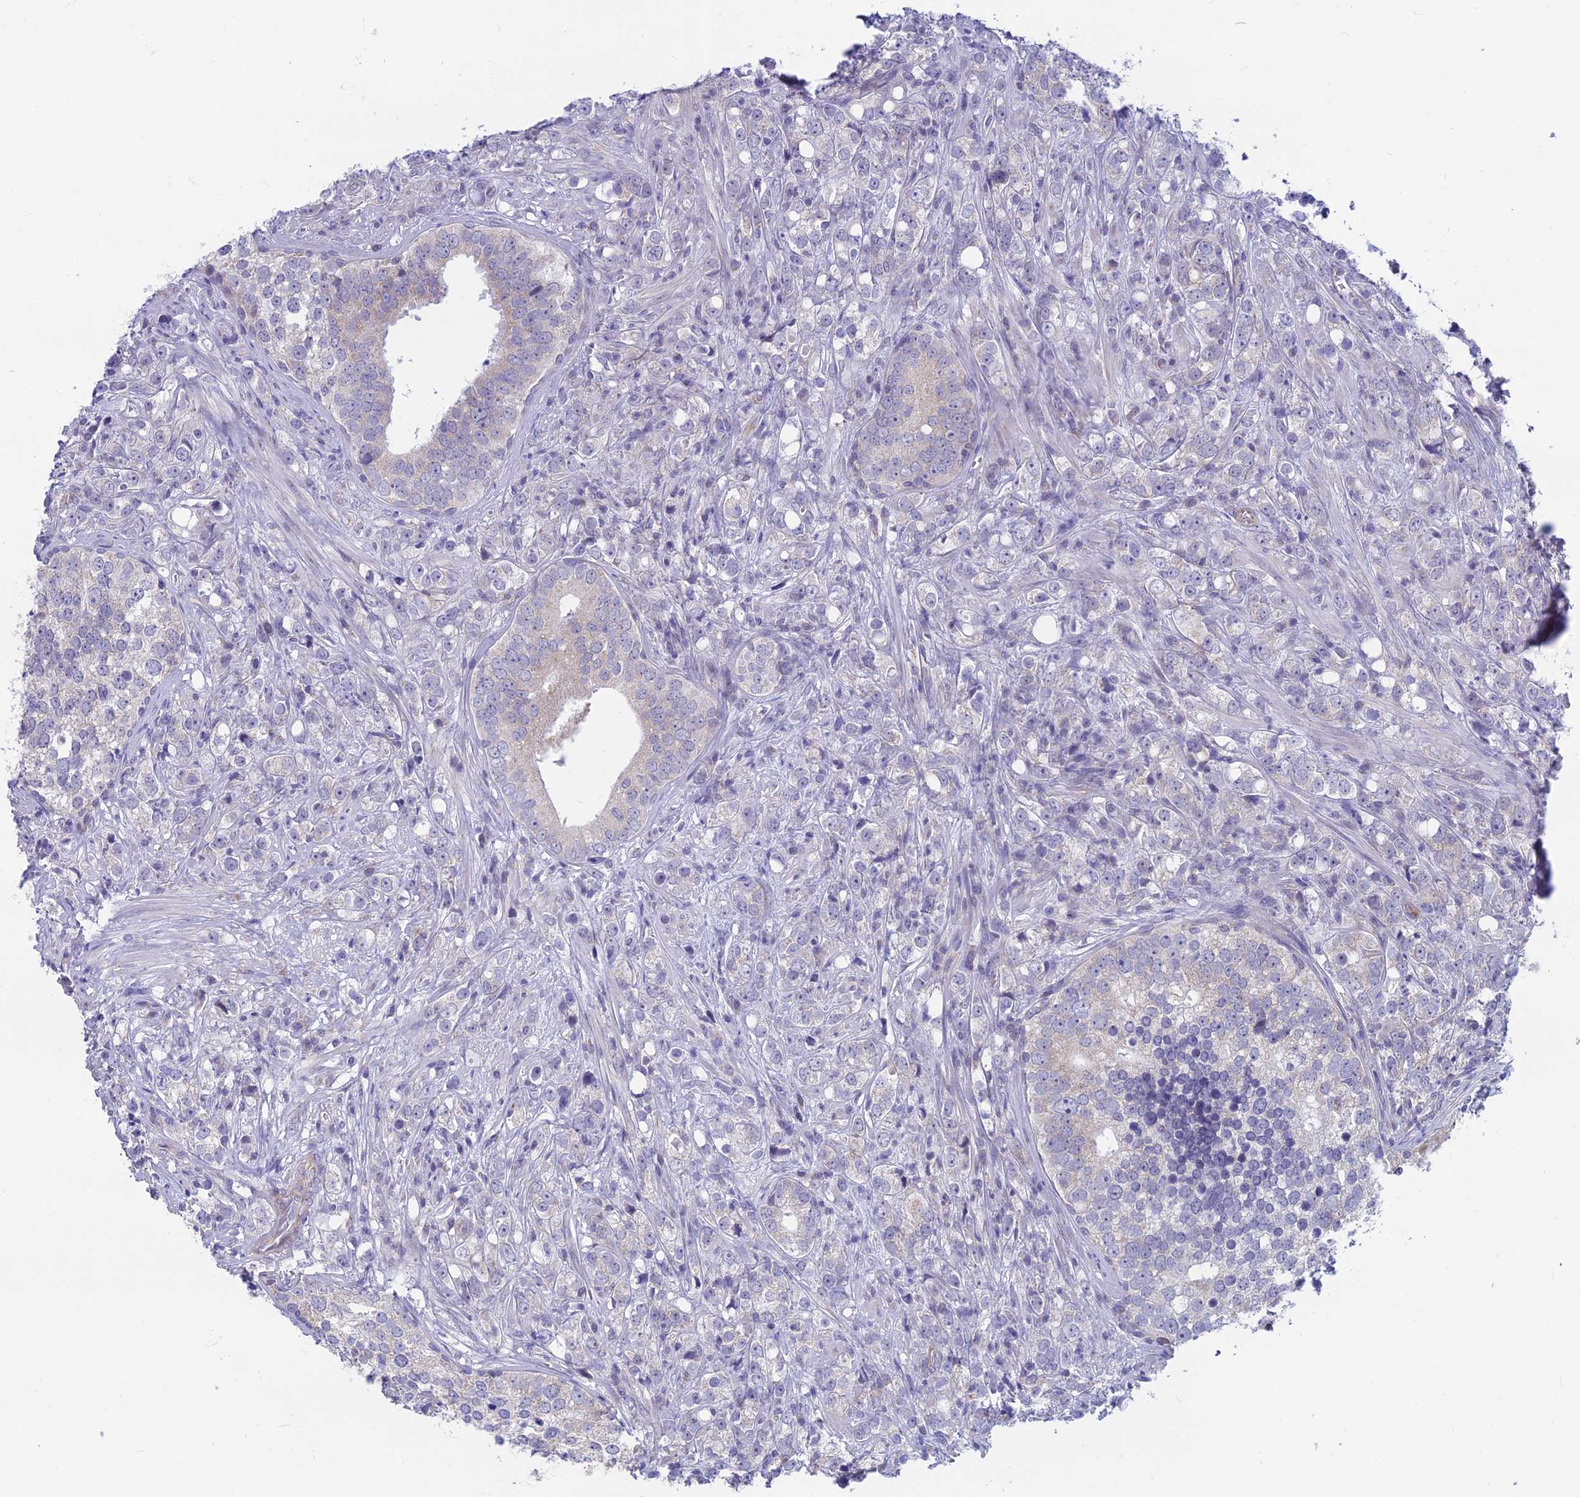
{"staining": {"intensity": "negative", "quantity": "none", "location": "none"}, "tissue": "prostate cancer", "cell_type": "Tumor cells", "image_type": "cancer", "snomed": [{"axis": "morphology", "description": "Adenocarcinoma, High grade"}, {"axis": "topography", "description": "Prostate"}], "caption": "This is an immunohistochemistry image of human prostate cancer (high-grade adenocarcinoma). There is no expression in tumor cells.", "gene": "PLAC9", "patient": {"sex": "male", "age": 71}}